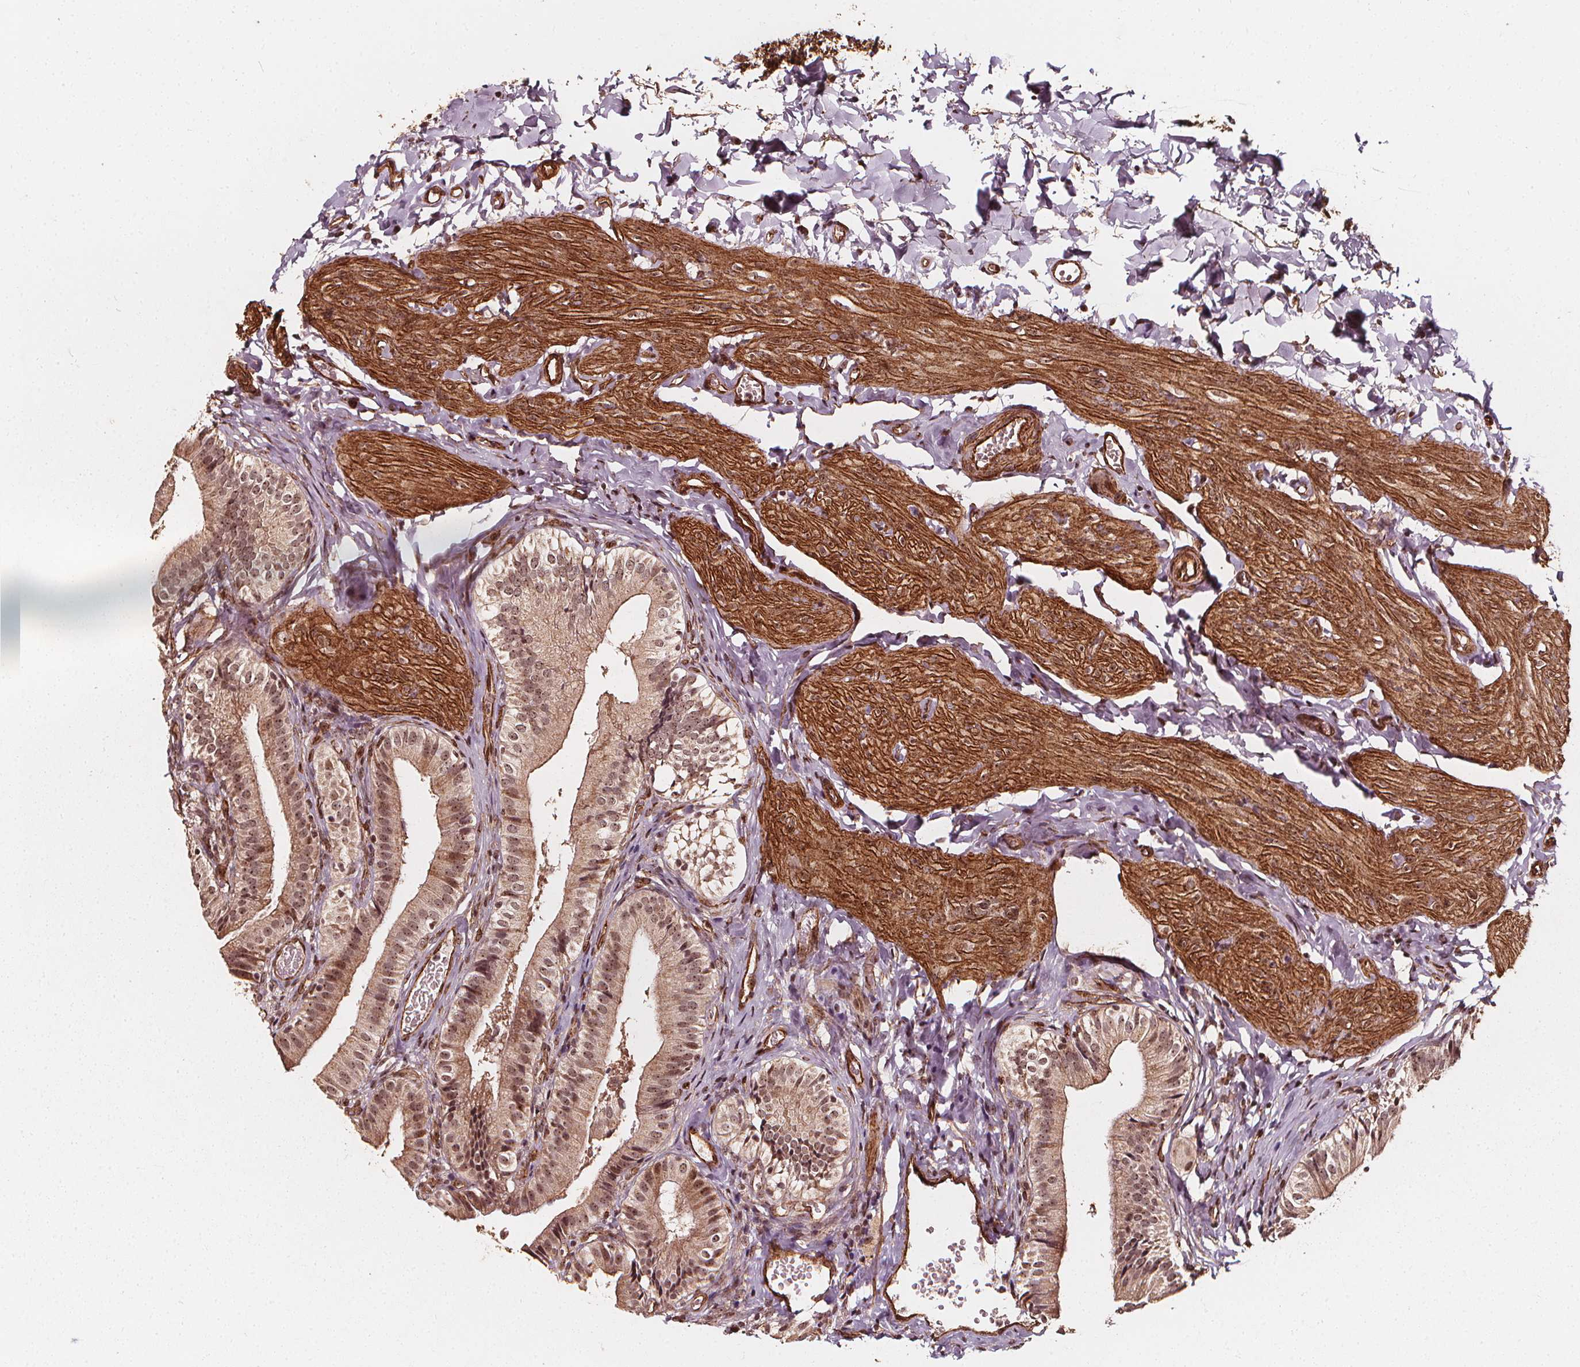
{"staining": {"intensity": "moderate", "quantity": ">75%", "location": "nuclear"}, "tissue": "gallbladder", "cell_type": "Glandular cells", "image_type": "normal", "snomed": [{"axis": "morphology", "description": "Normal tissue, NOS"}, {"axis": "topography", "description": "Gallbladder"}], "caption": "High-power microscopy captured an immunohistochemistry (IHC) micrograph of benign gallbladder, revealing moderate nuclear expression in about >75% of glandular cells. The staining was performed using DAB to visualize the protein expression in brown, while the nuclei were stained in blue with hematoxylin (Magnification: 20x).", "gene": "EXOSC9", "patient": {"sex": "female", "age": 47}}